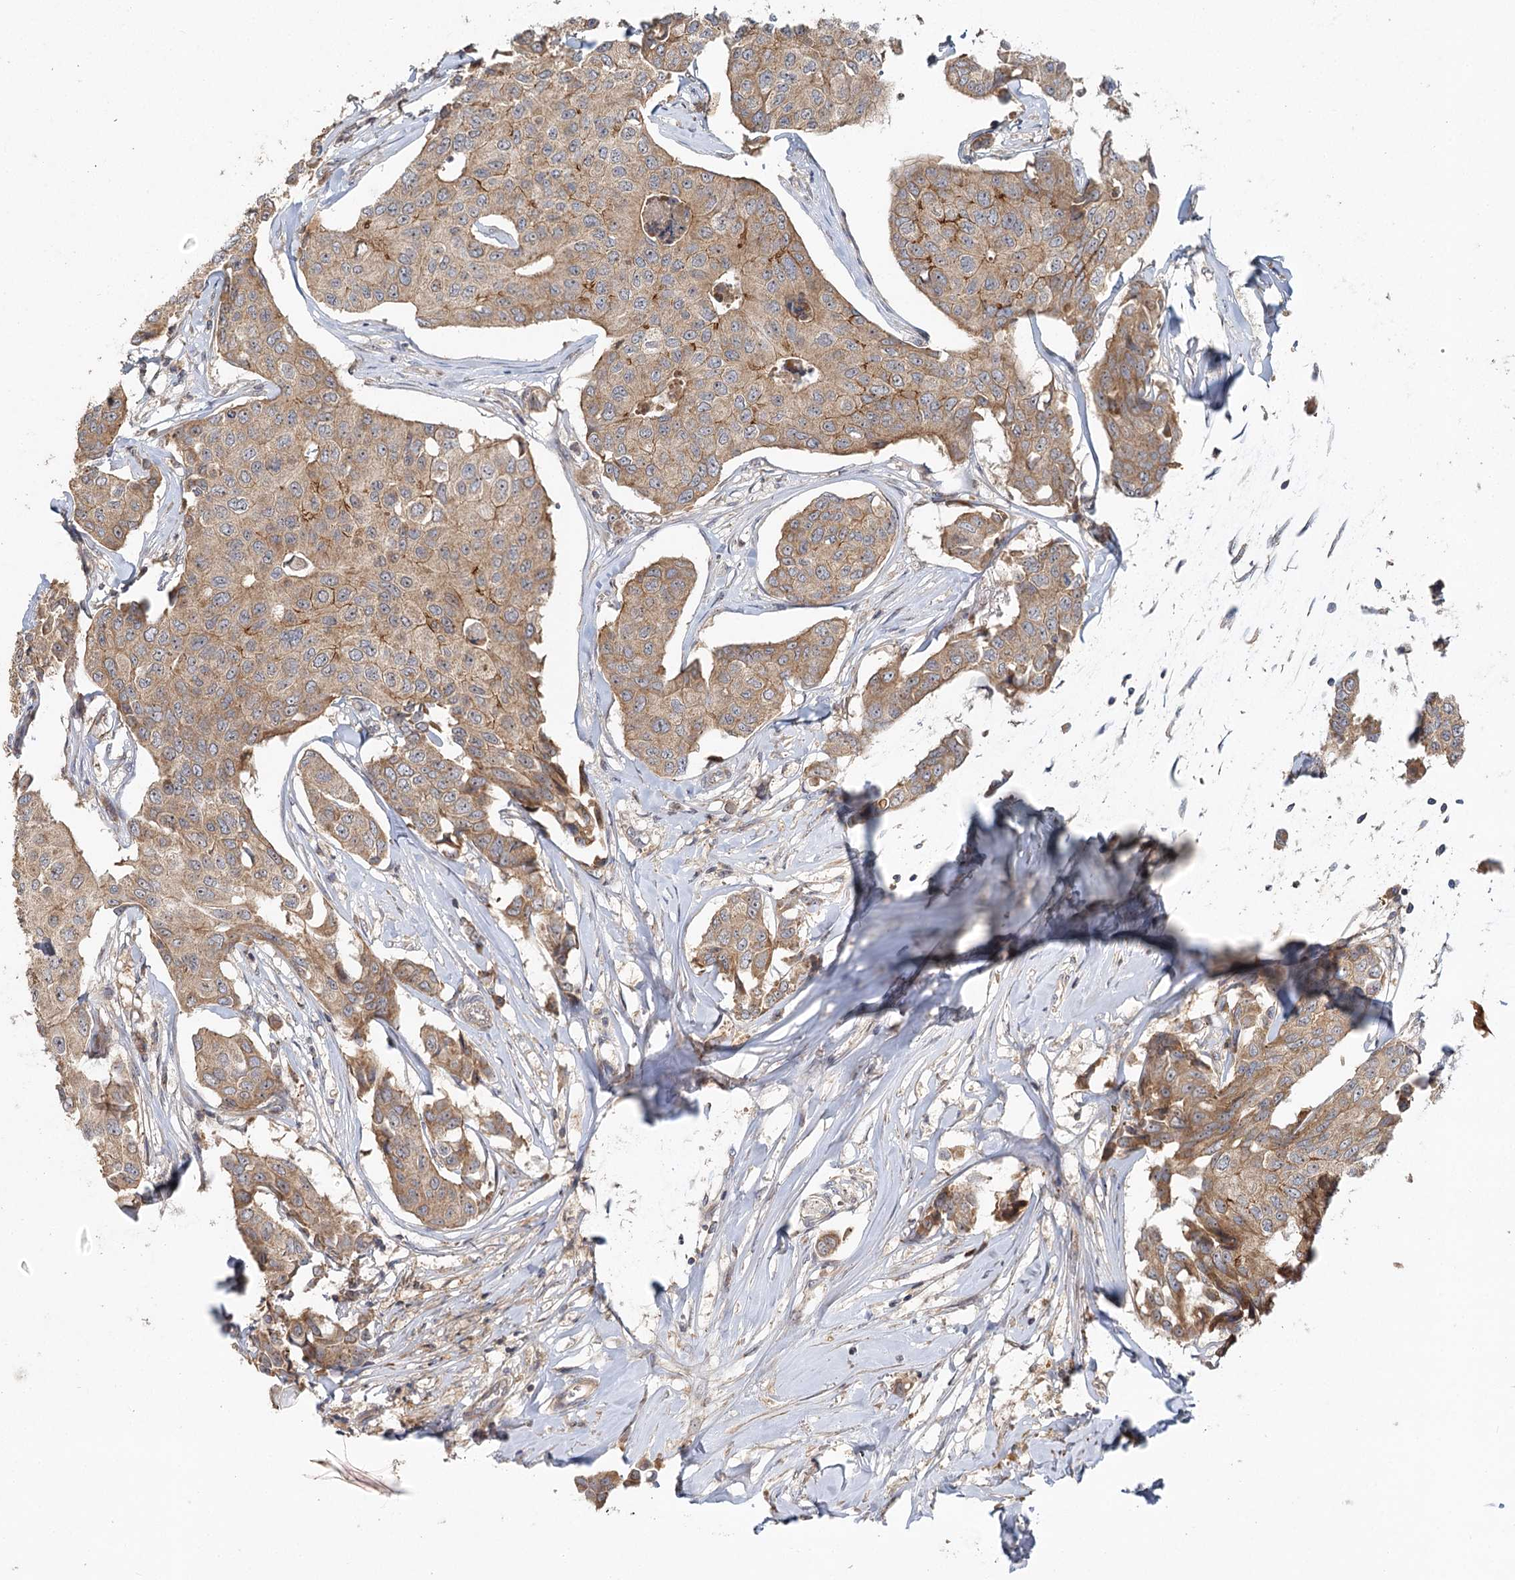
{"staining": {"intensity": "moderate", "quantity": ">75%", "location": "cytoplasmic/membranous"}, "tissue": "breast cancer", "cell_type": "Tumor cells", "image_type": "cancer", "snomed": [{"axis": "morphology", "description": "Duct carcinoma"}, {"axis": "topography", "description": "Breast"}], "caption": "Protein staining of breast cancer tissue shows moderate cytoplasmic/membranous expression in about >75% of tumor cells.", "gene": "RAPGEF6", "patient": {"sex": "female", "age": 80}}